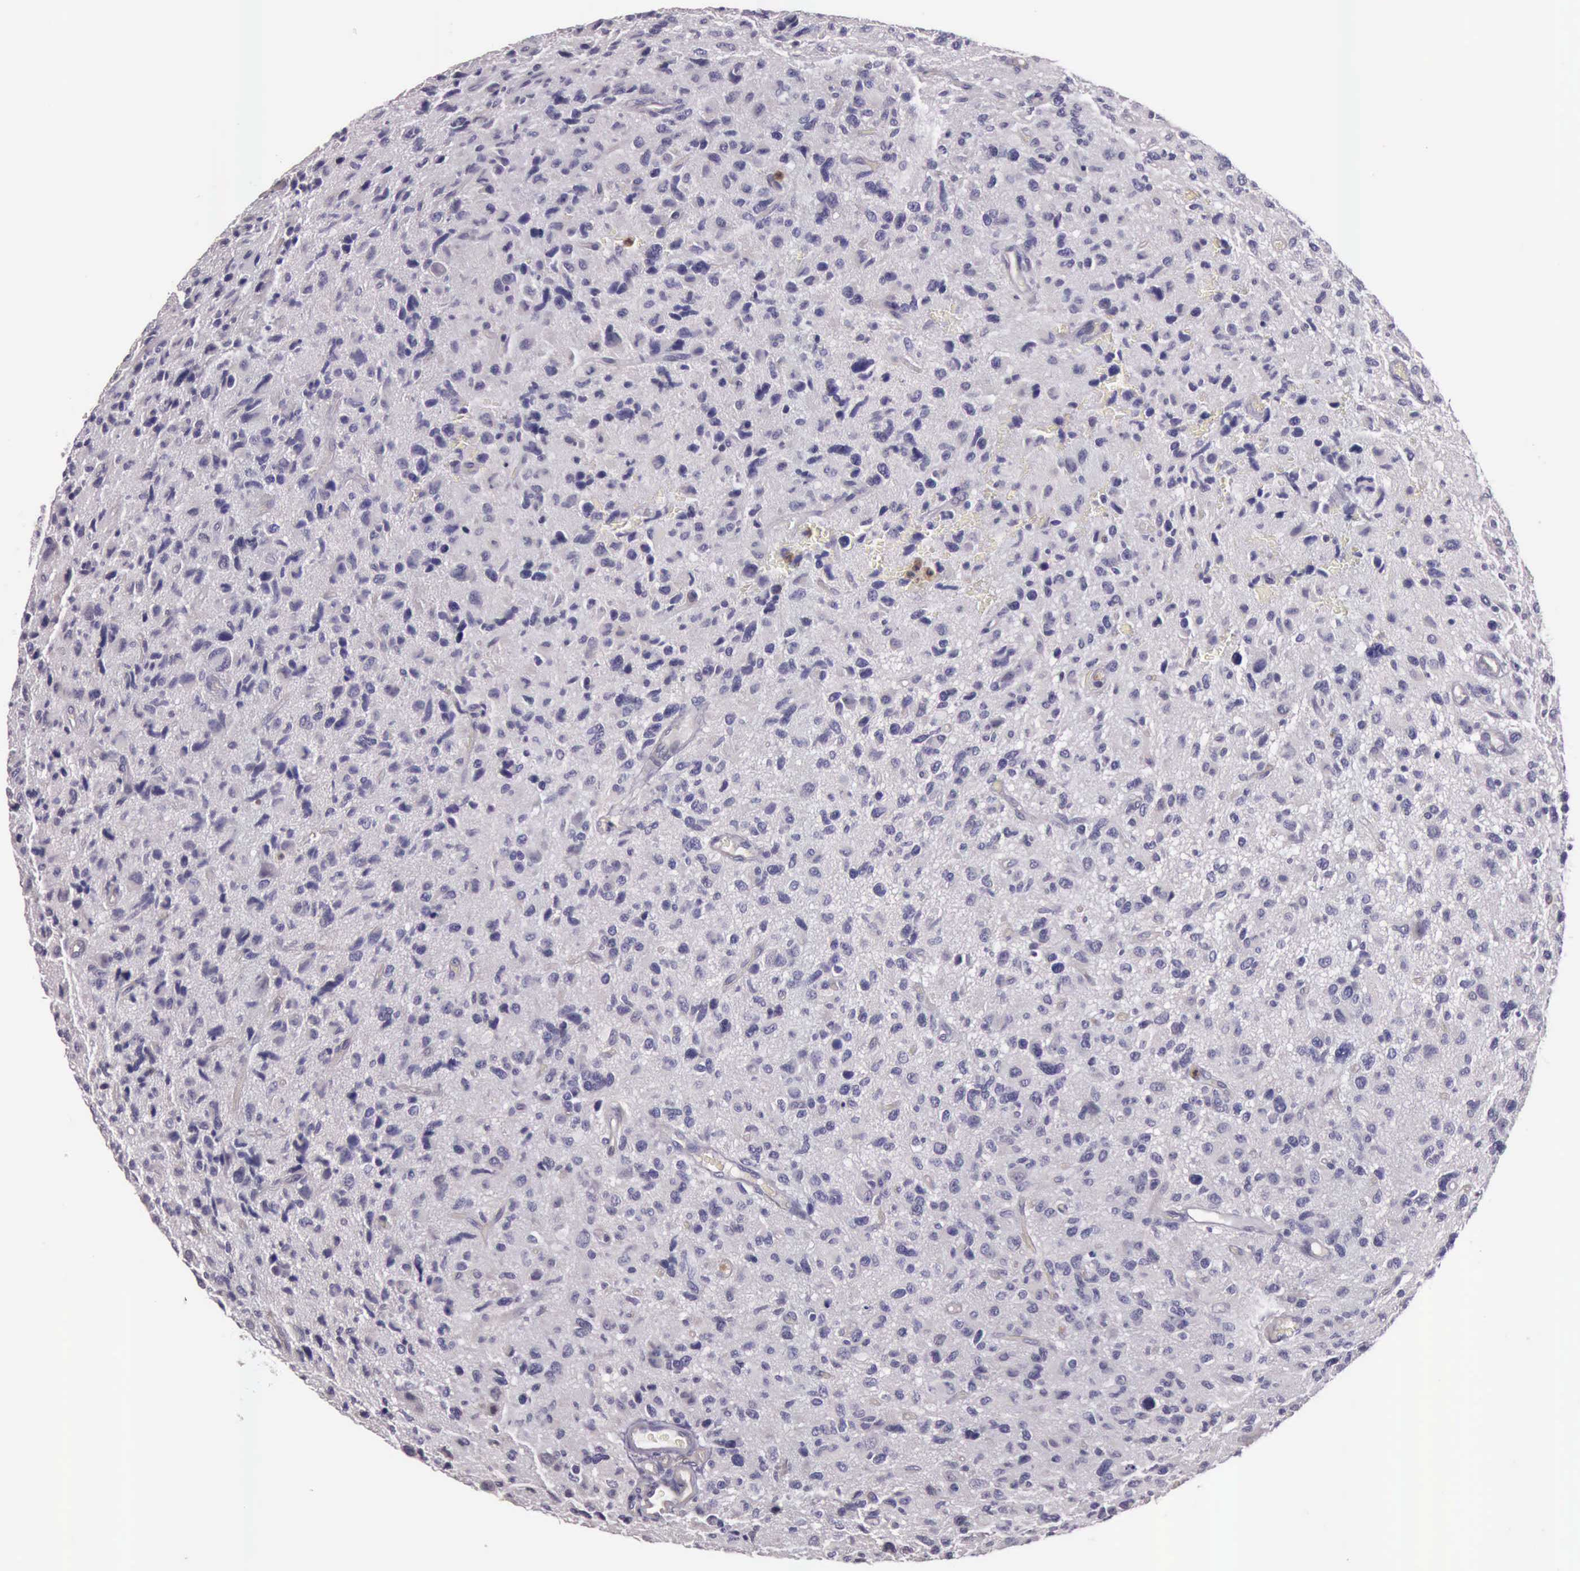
{"staining": {"intensity": "negative", "quantity": "none", "location": "none"}, "tissue": "glioma", "cell_type": "Tumor cells", "image_type": "cancer", "snomed": [{"axis": "morphology", "description": "Glioma, malignant, High grade"}, {"axis": "topography", "description": "Brain"}], "caption": "Immunohistochemical staining of human glioma demonstrates no significant expression in tumor cells.", "gene": "TCEANC", "patient": {"sex": "female", "age": 60}}